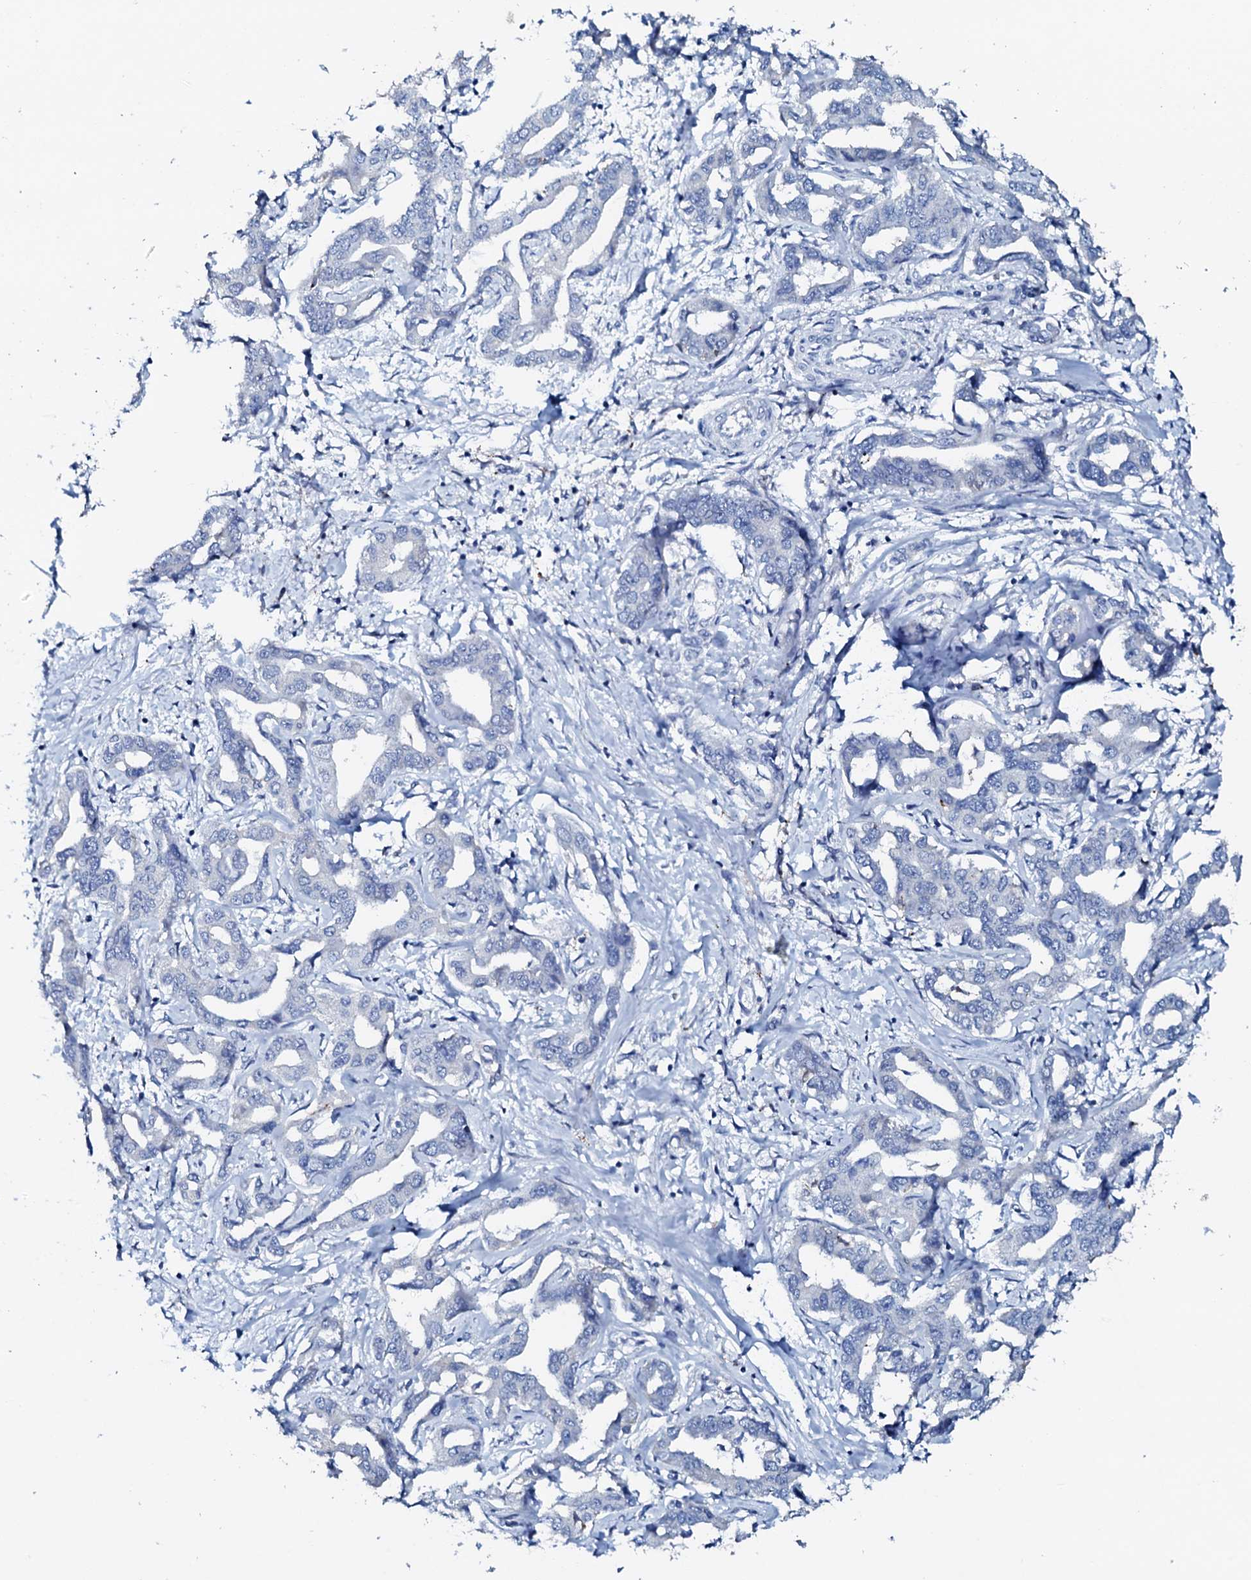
{"staining": {"intensity": "negative", "quantity": "none", "location": "none"}, "tissue": "liver cancer", "cell_type": "Tumor cells", "image_type": "cancer", "snomed": [{"axis": "morphology", "description": "Cholangiocarcinoma"}, {"axis": "topography", "description": "Liver"}], "caption": "A high-resolution micrograph shows IHC staining of liver cancer, which exhibits no significant staining in tumor cells. (Stains: DAB immunohistochemistry with hematoxylin counter stain, Microscopy: brightfield microscopy at high magnification).", "gene": "AMER2", "patient": {"sex": "male", "age": 59}}